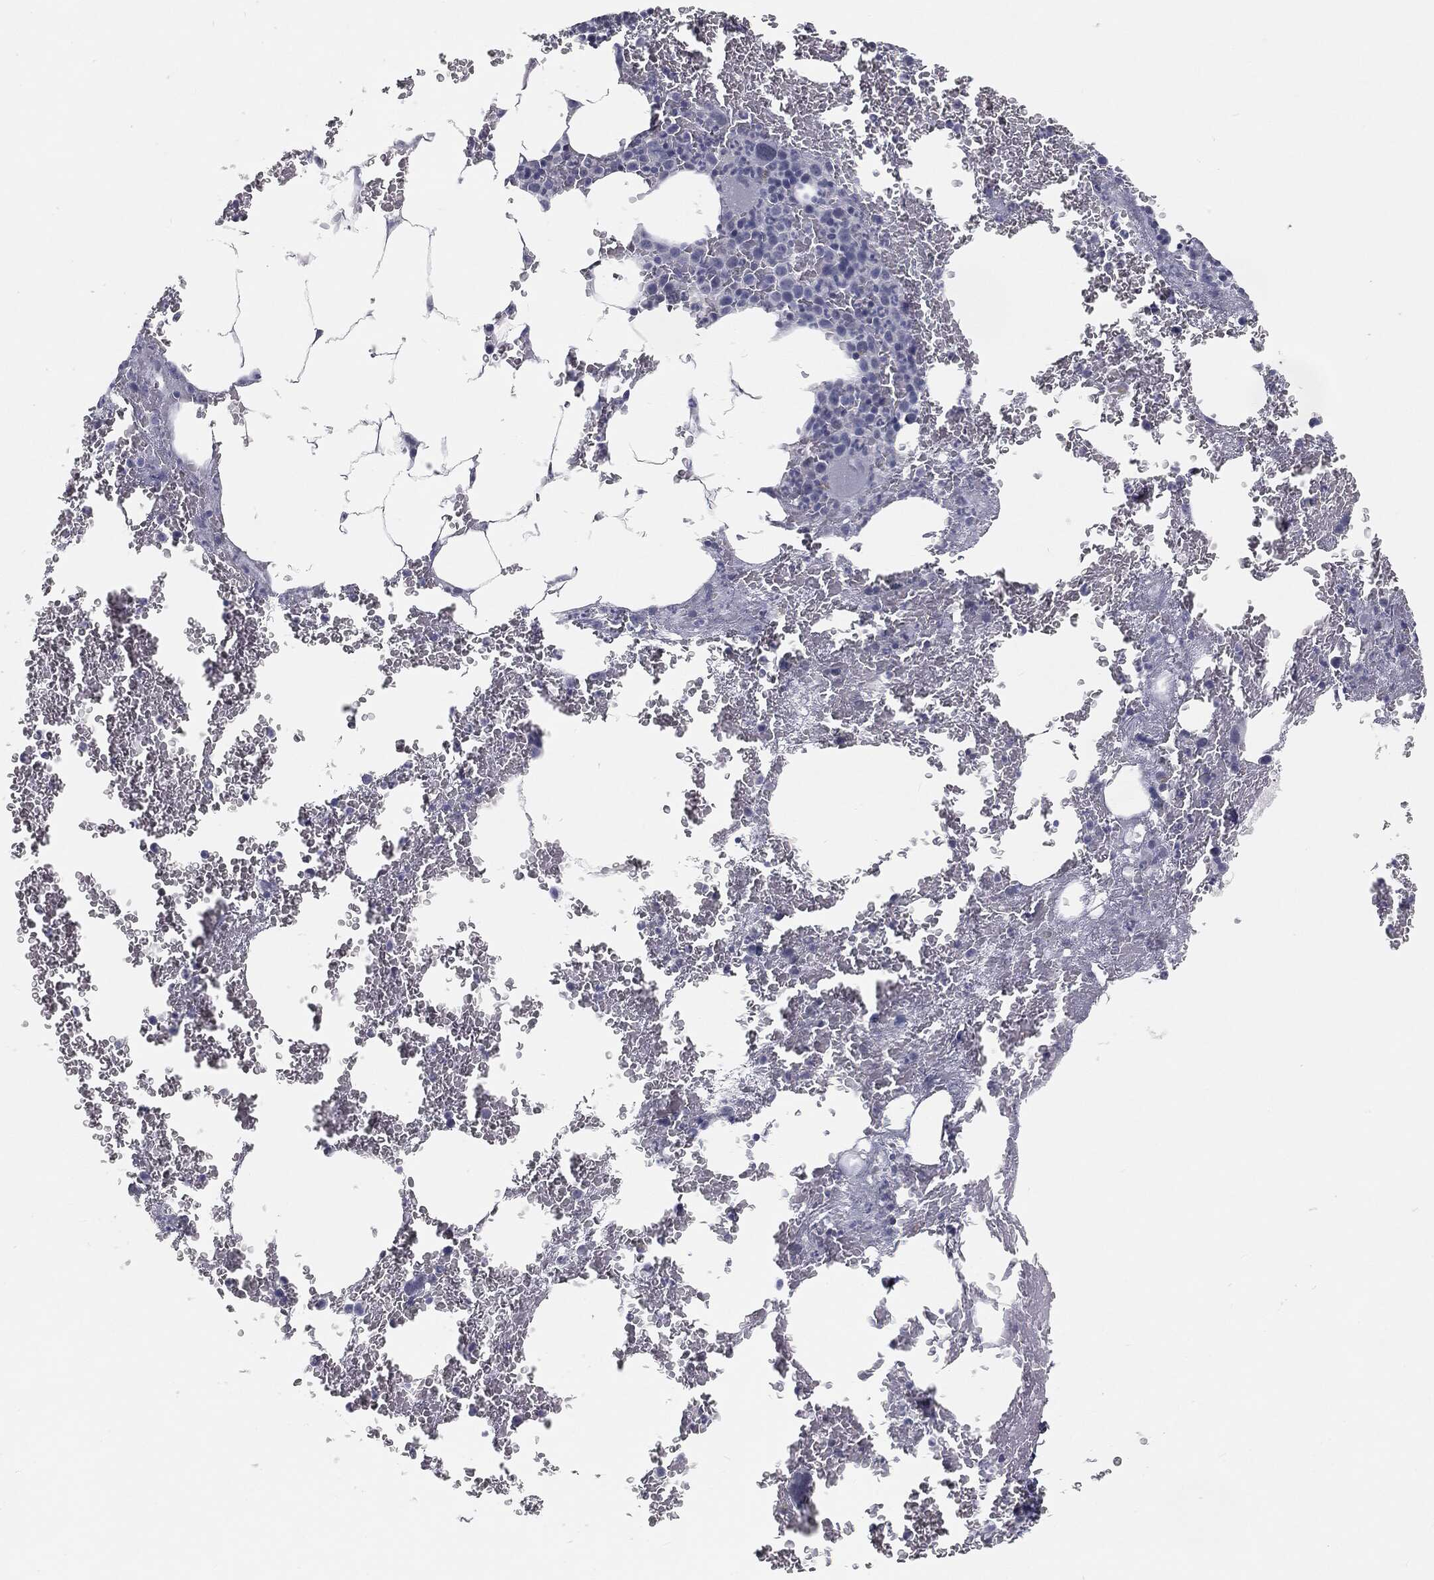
{"staining": {"intensity": "negative", "quantity": "none", "location": "none"}, "tissue": "bone marrow", "cell_type": "Hematopoietic cells", "image_type": "normal", "snomed": [{"axis": "morphology", "description": "Normal tissue, NOS"}, {"axis": "topography", "description": "Bone marrow"}], "caption": "This is an IHC photomicrograph of normal bone marrow. There is no staining in hematopoietic cells.", "gene": "PRAME", "patient": {"sex": "male", "age": 91}}